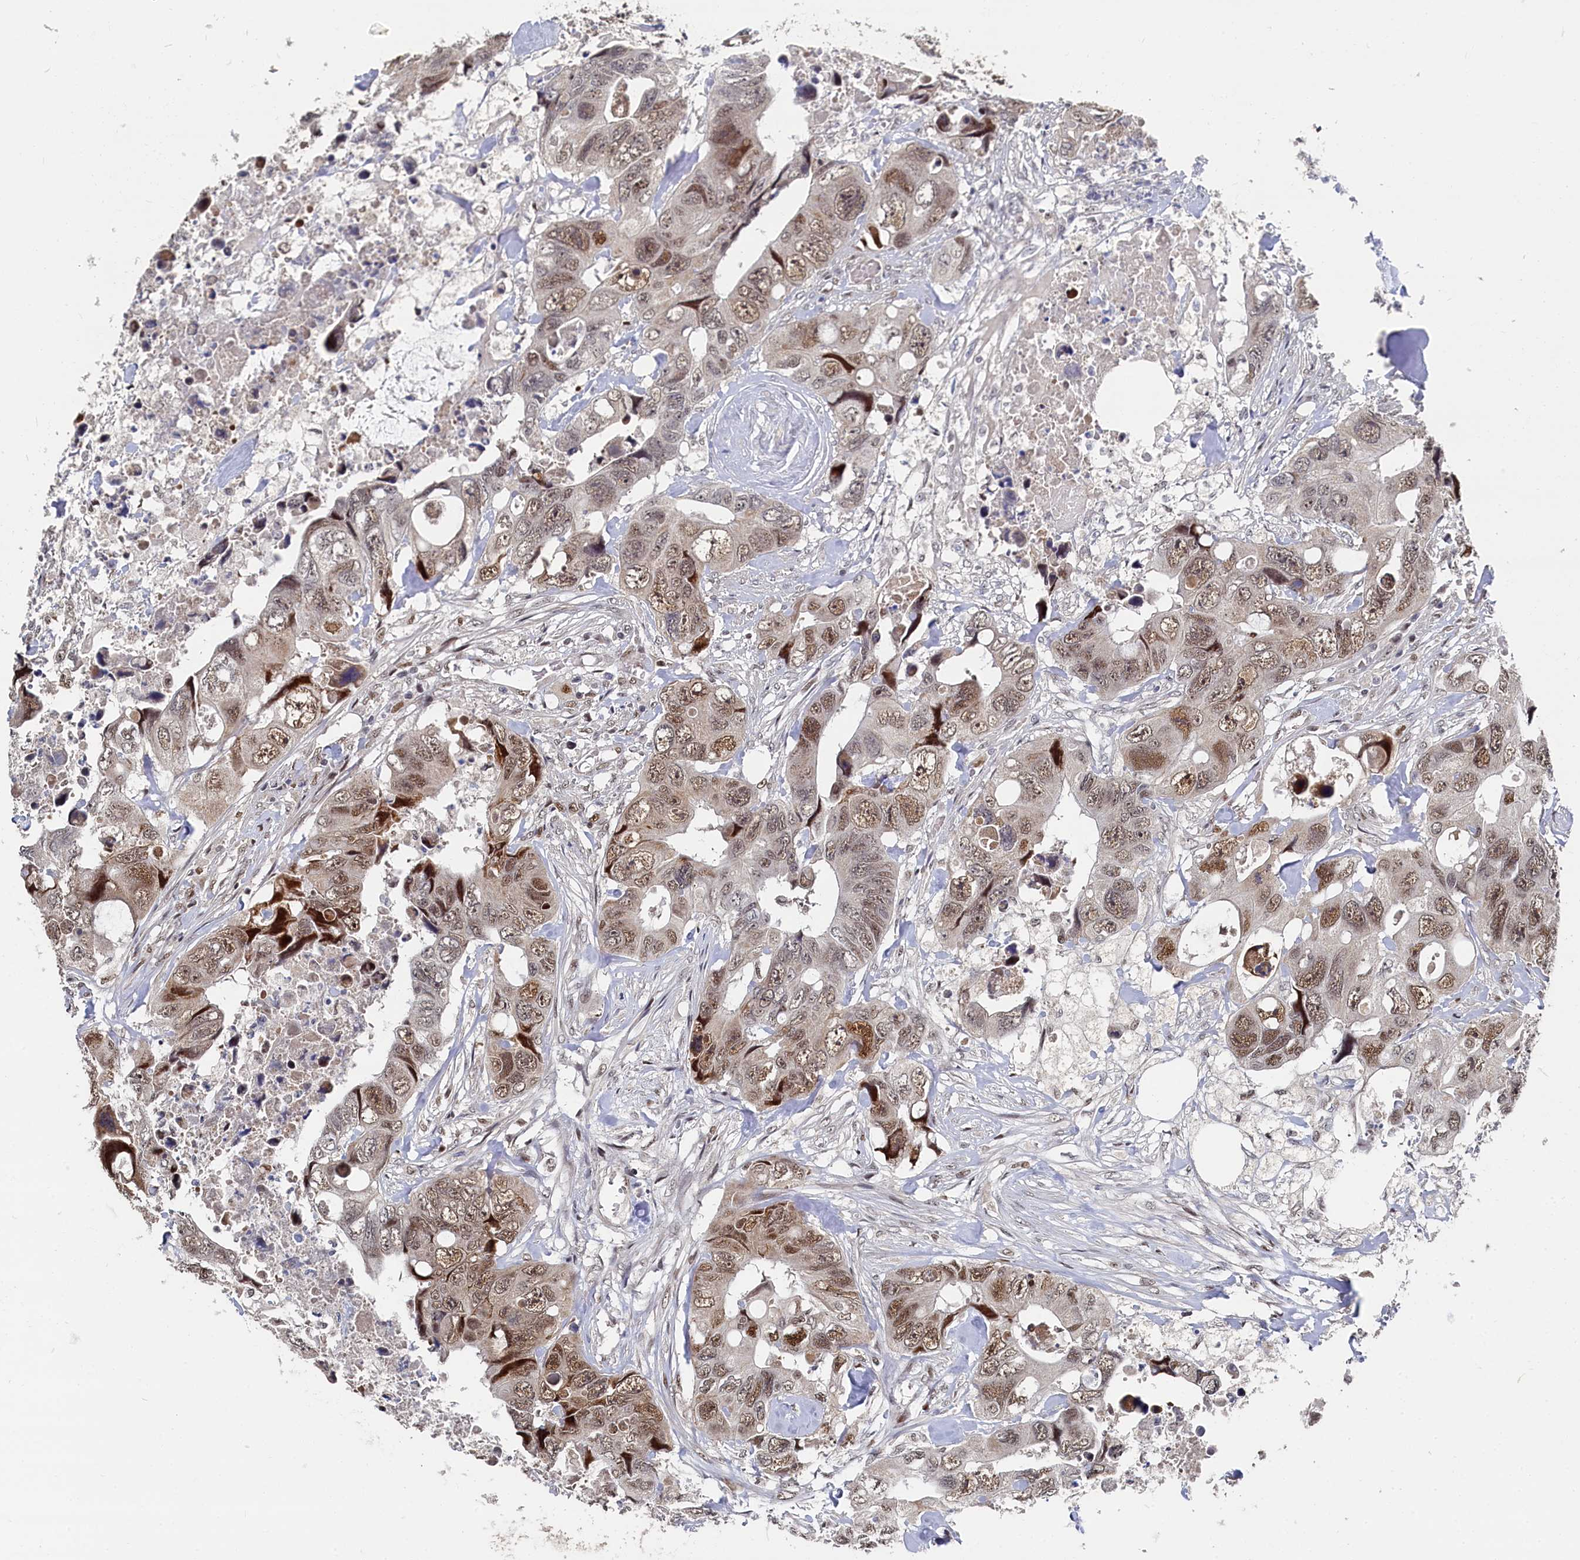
{"staining": {"intensity": "moderate", "quantity": ">75%", "location": "nuclear"}, "tissue": "colorectal cancer", "cell_type": "Tumor cells", "image_type": "cancer", "snomed": [{"axis": "morphology", "description": "Adenocarcinoma, NOS"}, {"axis": "topography", "description": "Rectum"}], "caption": "Colorectal cancer (adenocarcinoma) stained for a protein exhibits moderate nuclear positivity in tumor cells.", "gene": "BUB3", "patient": {"sex": "male", "age": 57}}